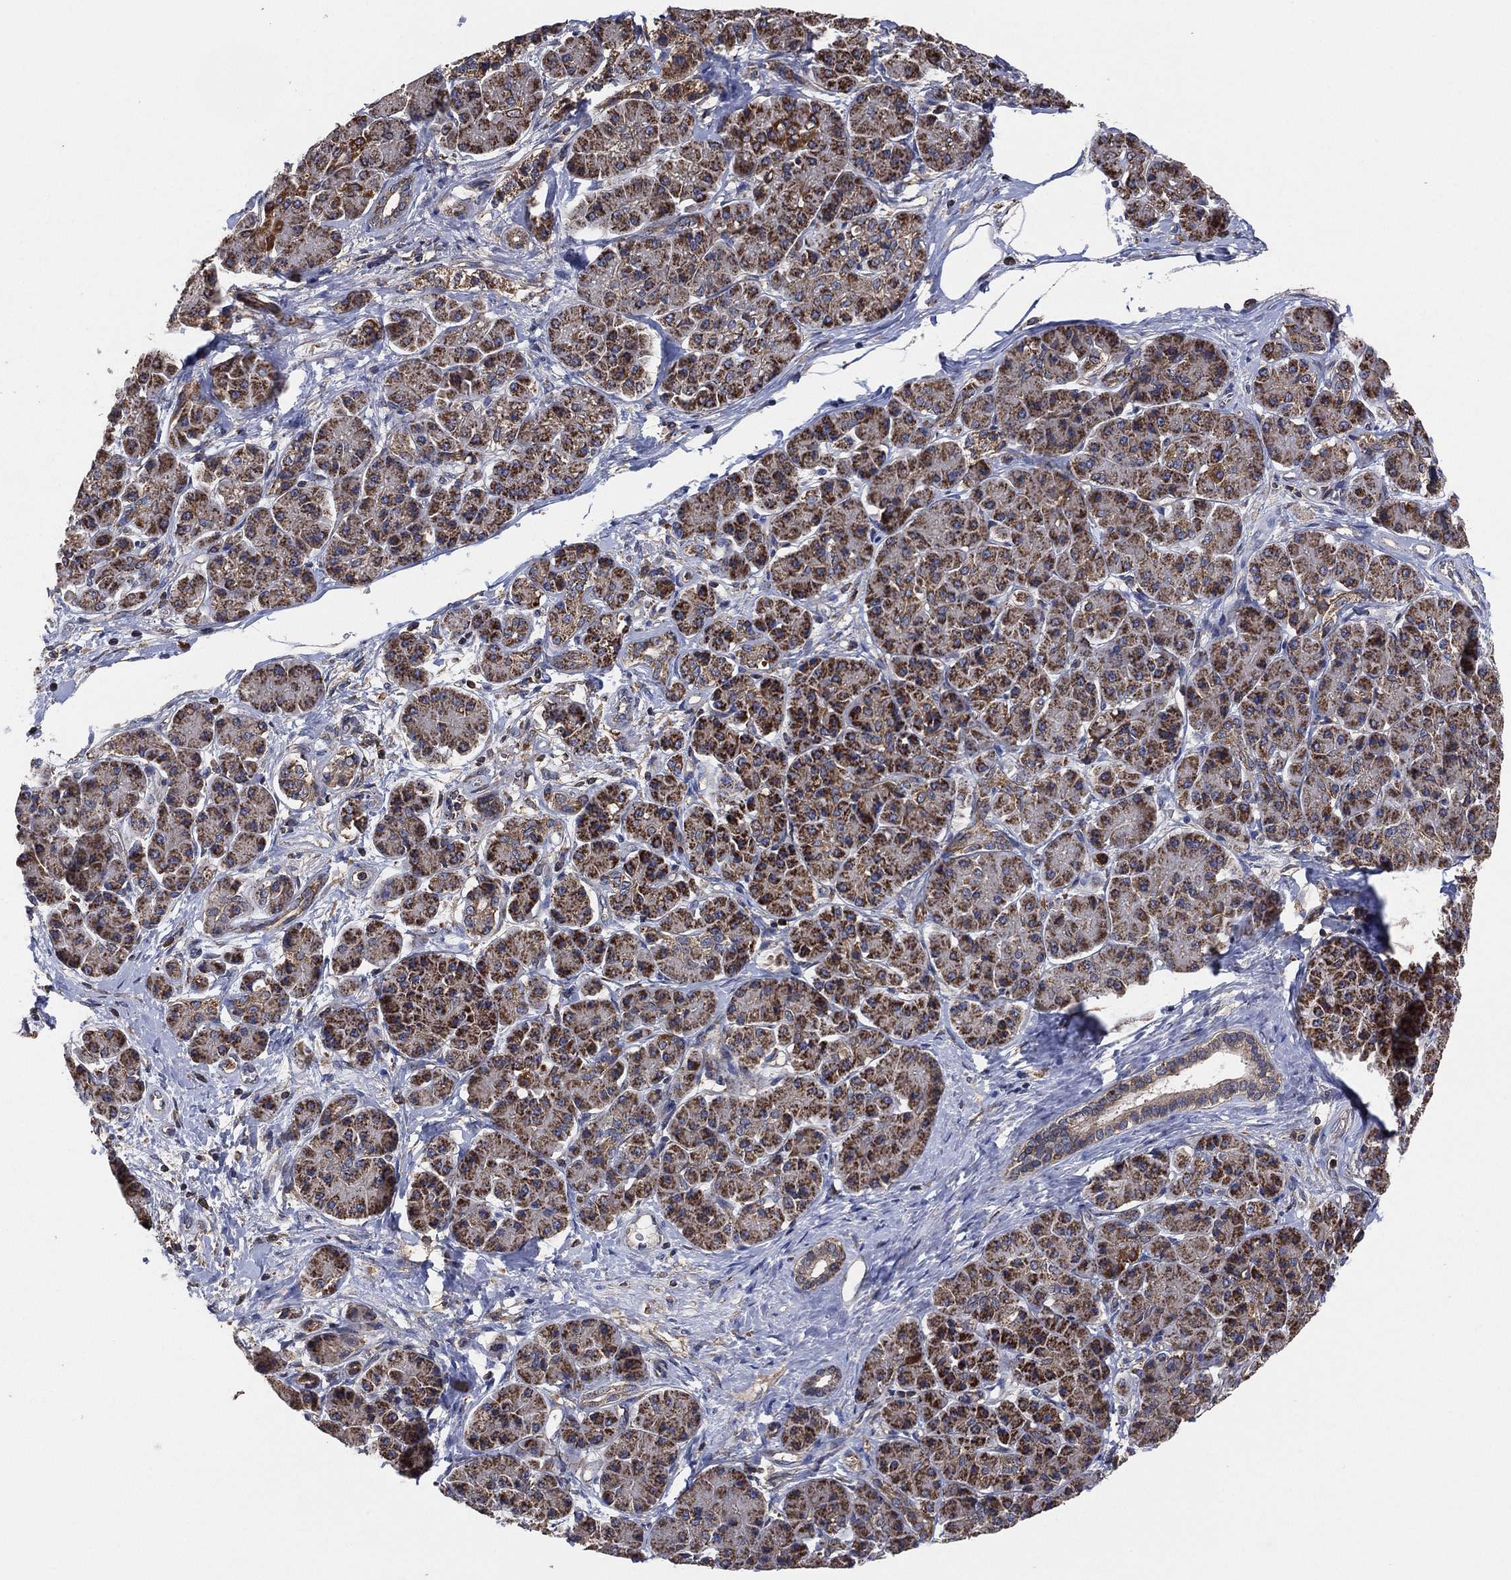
{"staining": {"intensity": "strong", "quantity": "<25%", "location": "cytoplasmic/membranous"}, "tissue": "pancreatic cancer", "cell_type": "Tumor cells", "image_type": "cancer", "snomed": [{"axis": "morphology", "description": "Adenocarcinoma, NOS"}, {"axis": "topography", "description": "Pancreas"}], "caption": "Protein expression analysis of pancreatic cancer shows strong cytoplasmic/membranous staining in approximately <25% of tumor cells. (Brightfield microscopy of DAB IHC at high magnification).", "gene": "LIMD1", "patient": {"sex": "female", "age": 73}}